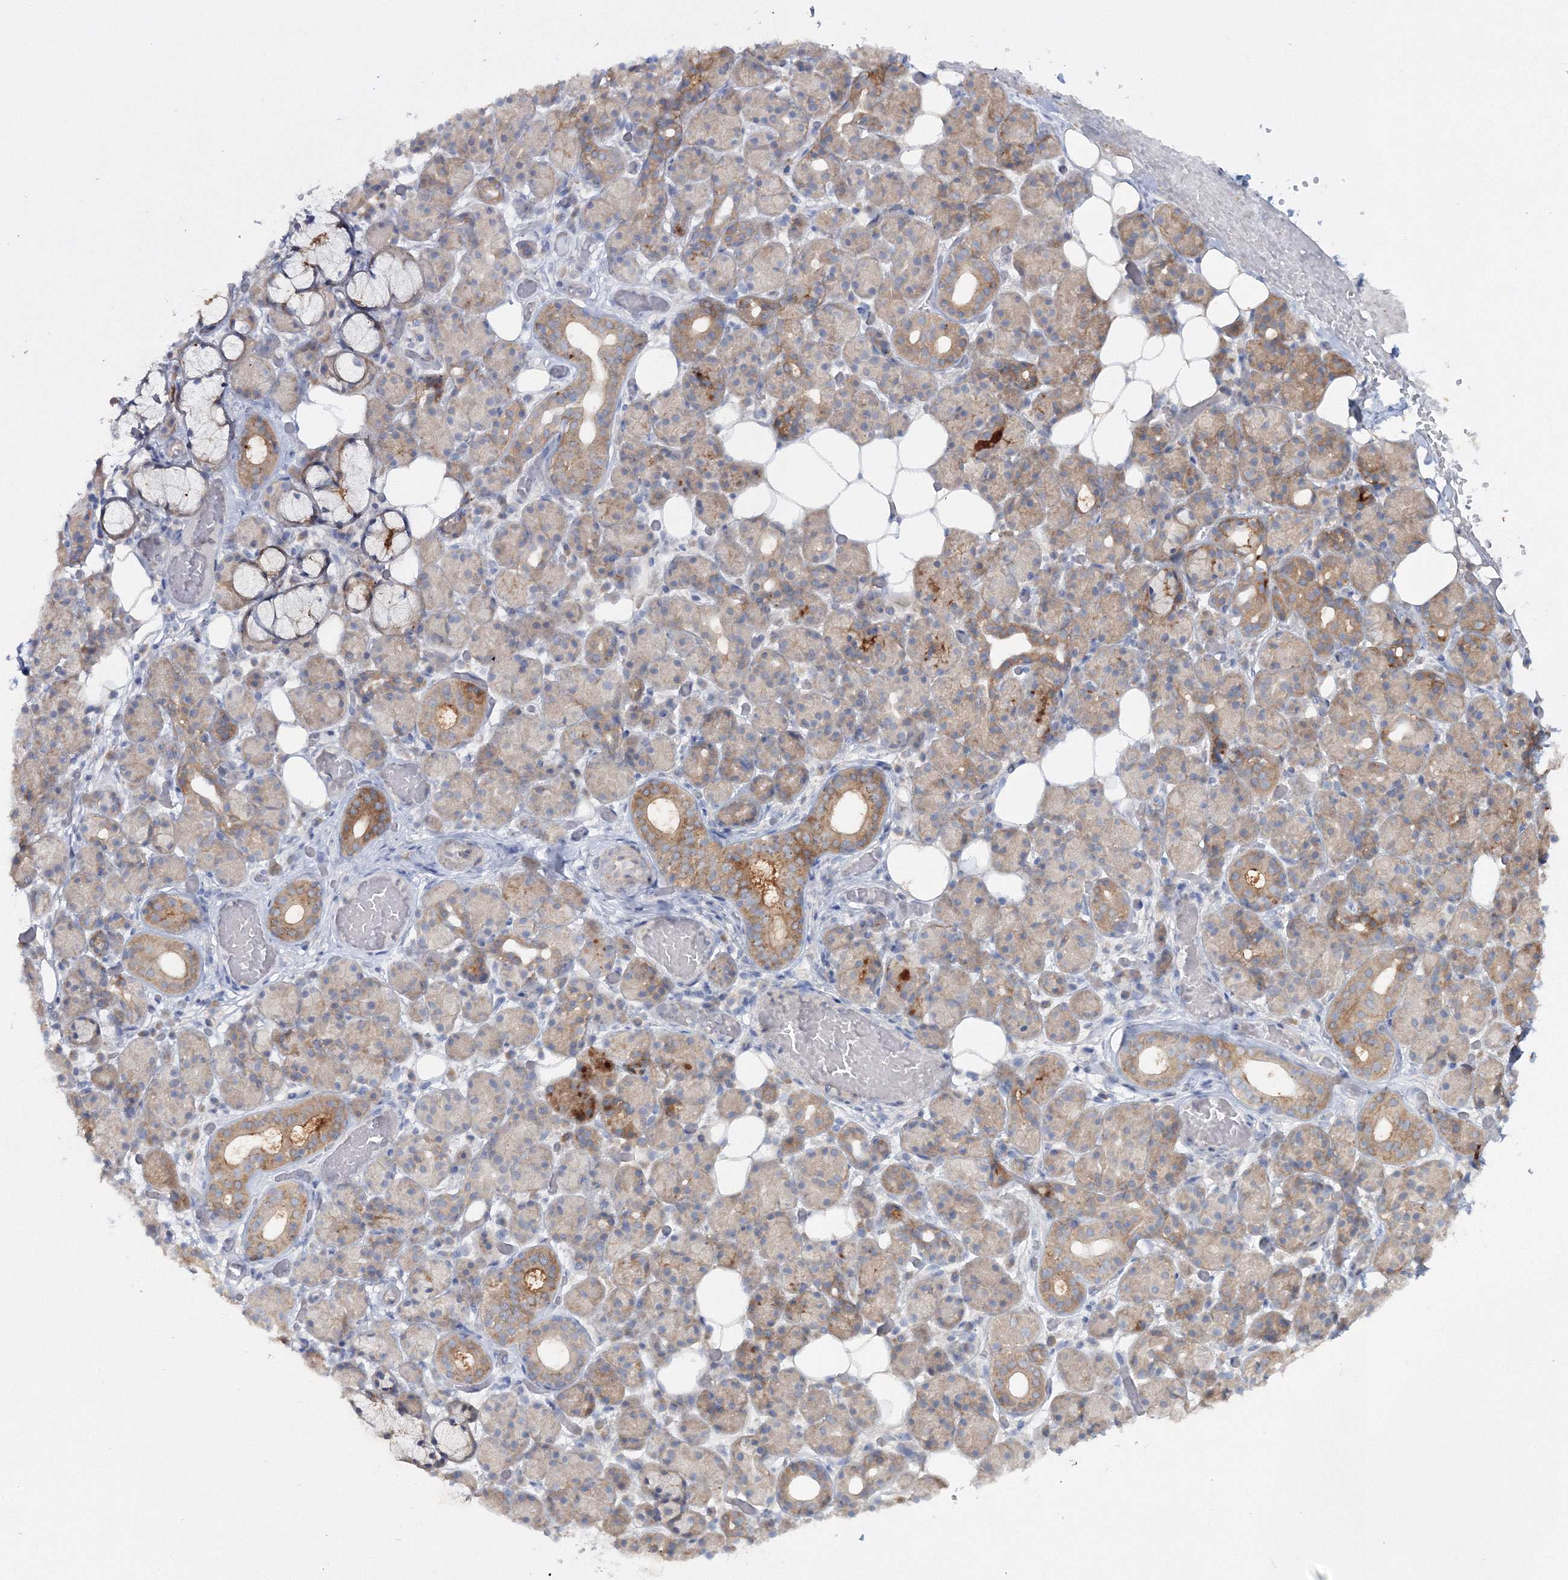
{"staining": {"intensity": "strong", "quantity": "<25%", "location": "cytoplasmic/membranous"}, "tissue": "salivary gland", "cell_type": "Glandular cells", "image_type": "normal", "snomed": [{"axis": "morphology", "description": "Normal tissue, NOS"}, {"axis": "topography", "description": "Salivary gland"}], "caption": "This micrograph exhibits benign salivary gland stained with immunohistochemistry (IHC) to label a protein in brown. The cytoplasmic/membranous of glandular cells show strong positivity for the protein. Nuclei are counter-stained blue.", "gene": "IPMK", "patient": {"sex": "male", "age": 63}}